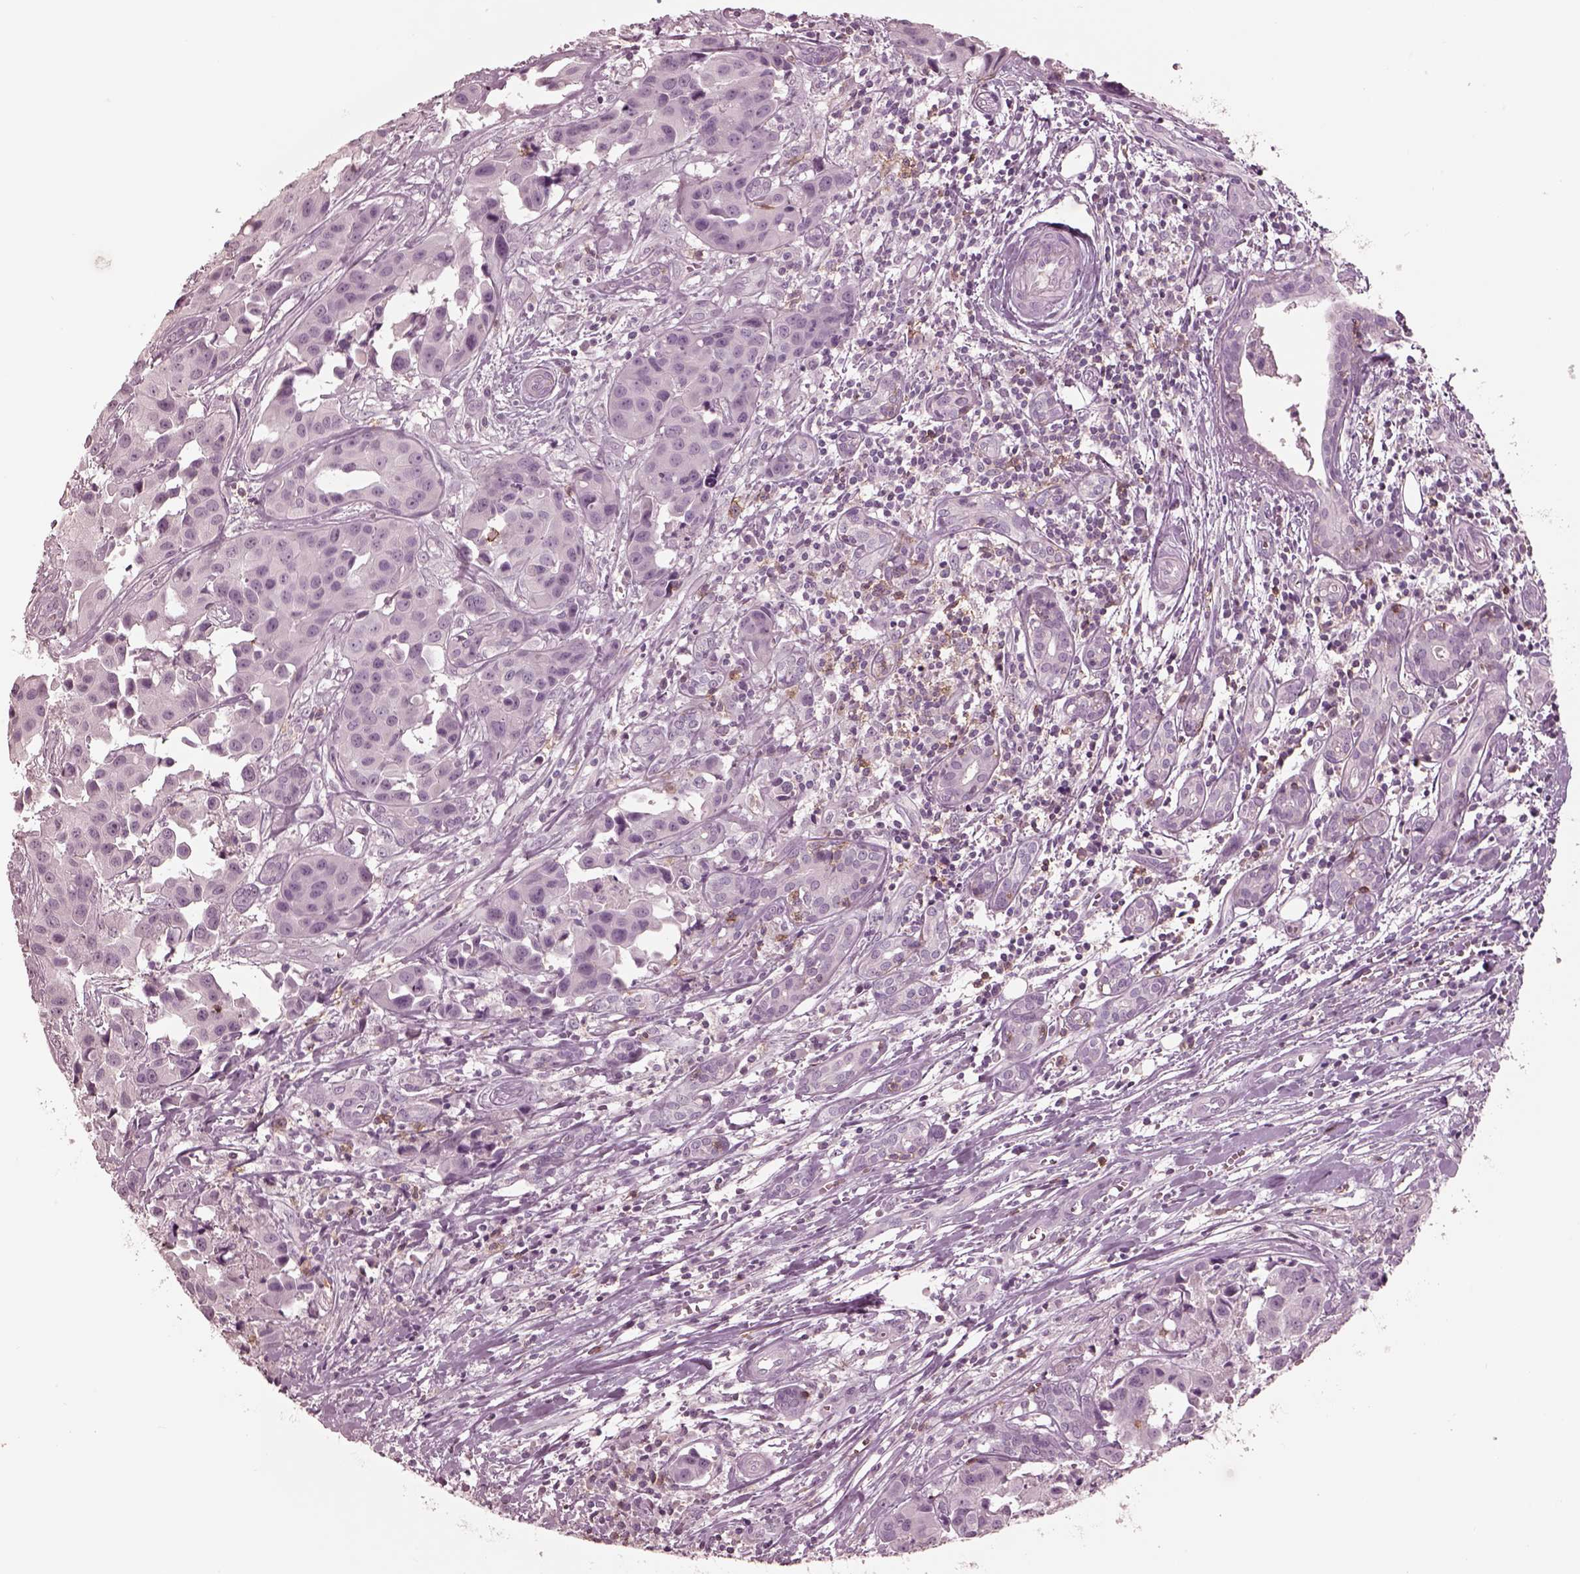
{"staining": {"intensity": "negative", "quantity": "none", "location": "none"}, "tissue": "head and neck cancer", "cell_type": "Tumor cells", "image_type": "cancer", "snomed": [{"axis": "morphology", "description": "Adenocarcinoma, NOS"}, {"axis": "topography", "description": "Head-Neck"}], "caption": "Immunohistochemistry micrograph of neoplastic tissue: human head and neck adenocarcinoma stained with DAB (3,3'-diaminobenzidine) demonstrates no significant protein expression in tumor cells.", "gene": "PDCD1", "patient": {"sex": "male", "age": 76}}